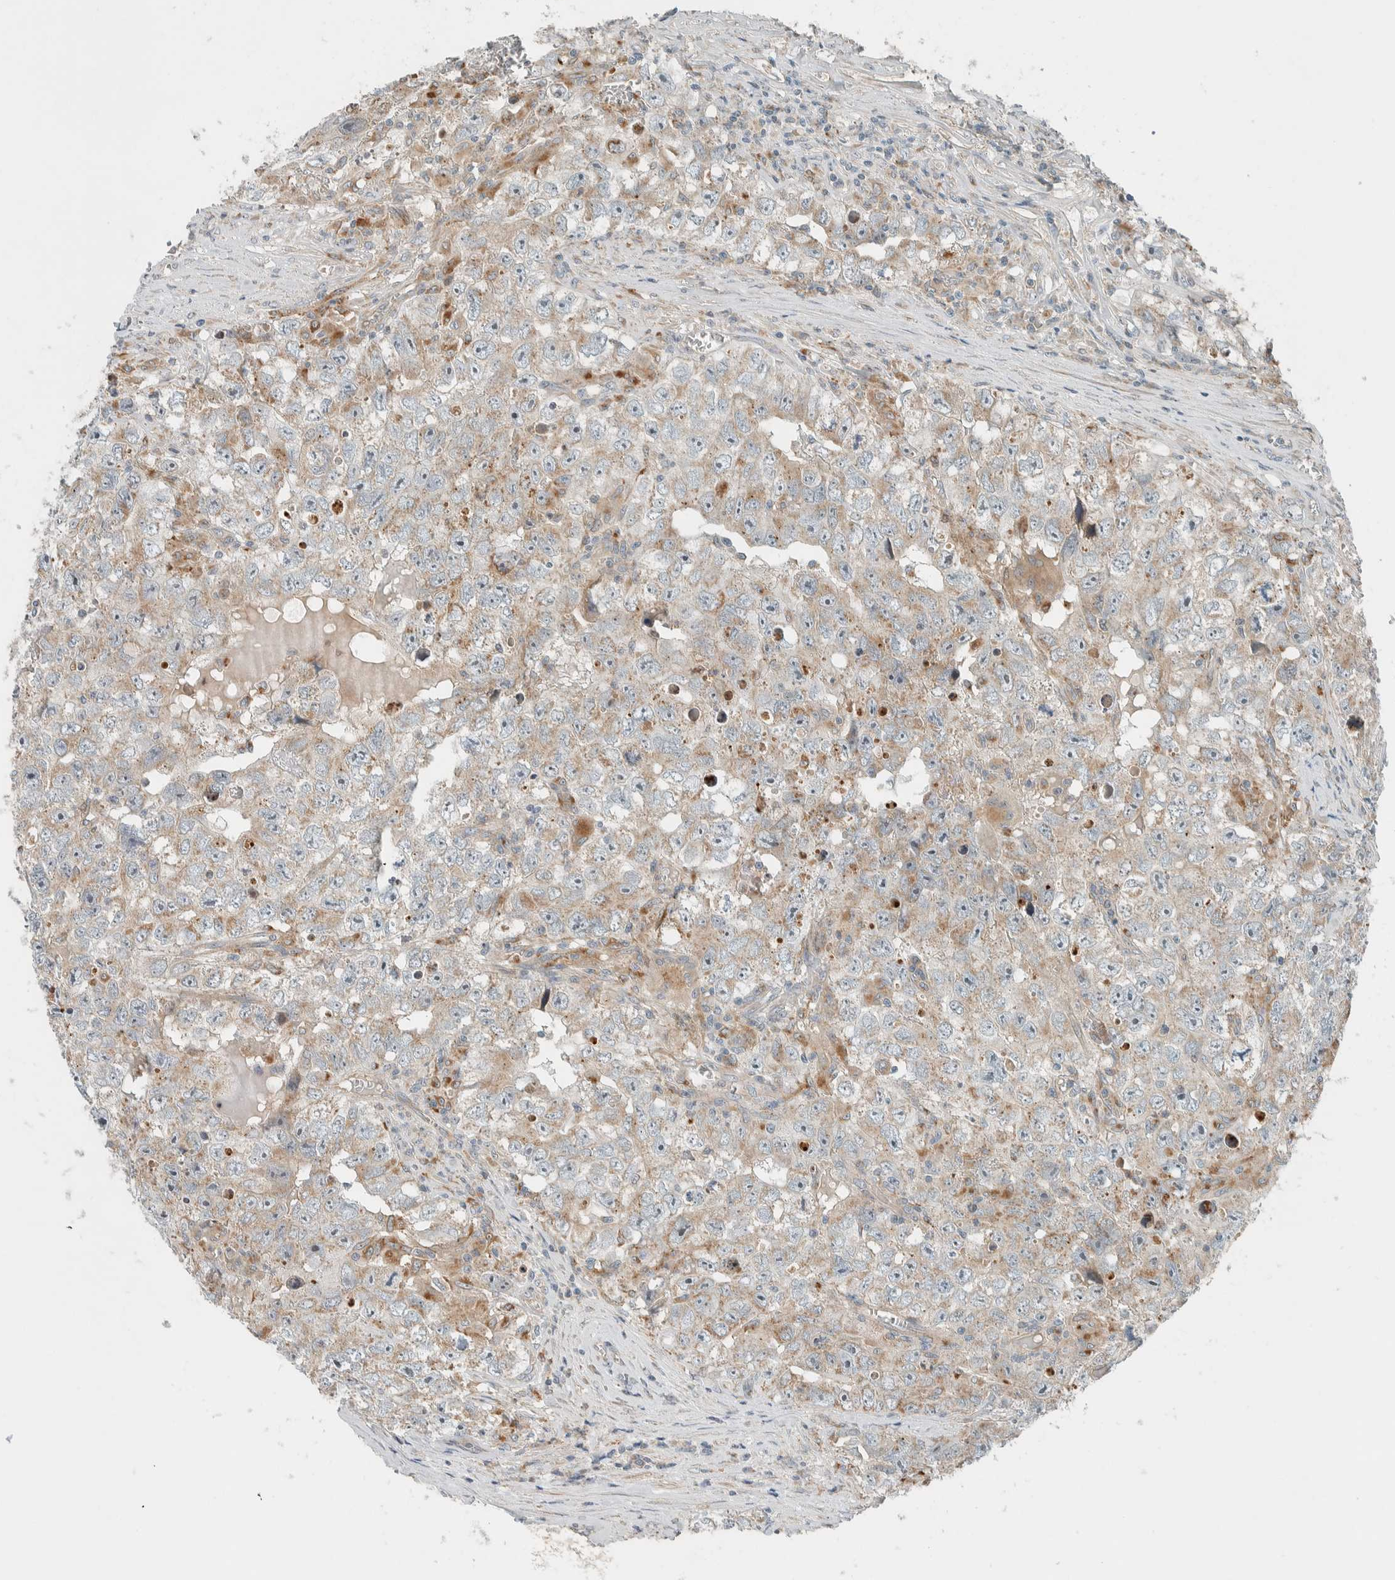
{"staining": {"intensity": "weak", "quantity": "25%-75%", "location": "cytoplasmic/membranous"}, "tissue": "testis cancer", "cell_type": "Tumor cells", "image_type": "cancer", "snomed": [{"axis": "morphology", "description": "Seminoma, NOS"}, {"axis": "morphology", "description": "Carcinoma, Embryonal, NOS"}, {"axis": "topography", "description": "Testis"}], "caption": "Testis cancer (embryonal carcinoma) stained for a protein exhibits weak cytoplasmic/membranous positivity in tumor cells.", "gene": "SLFN12L", "patient": {"sex": "male", "age": 43}}